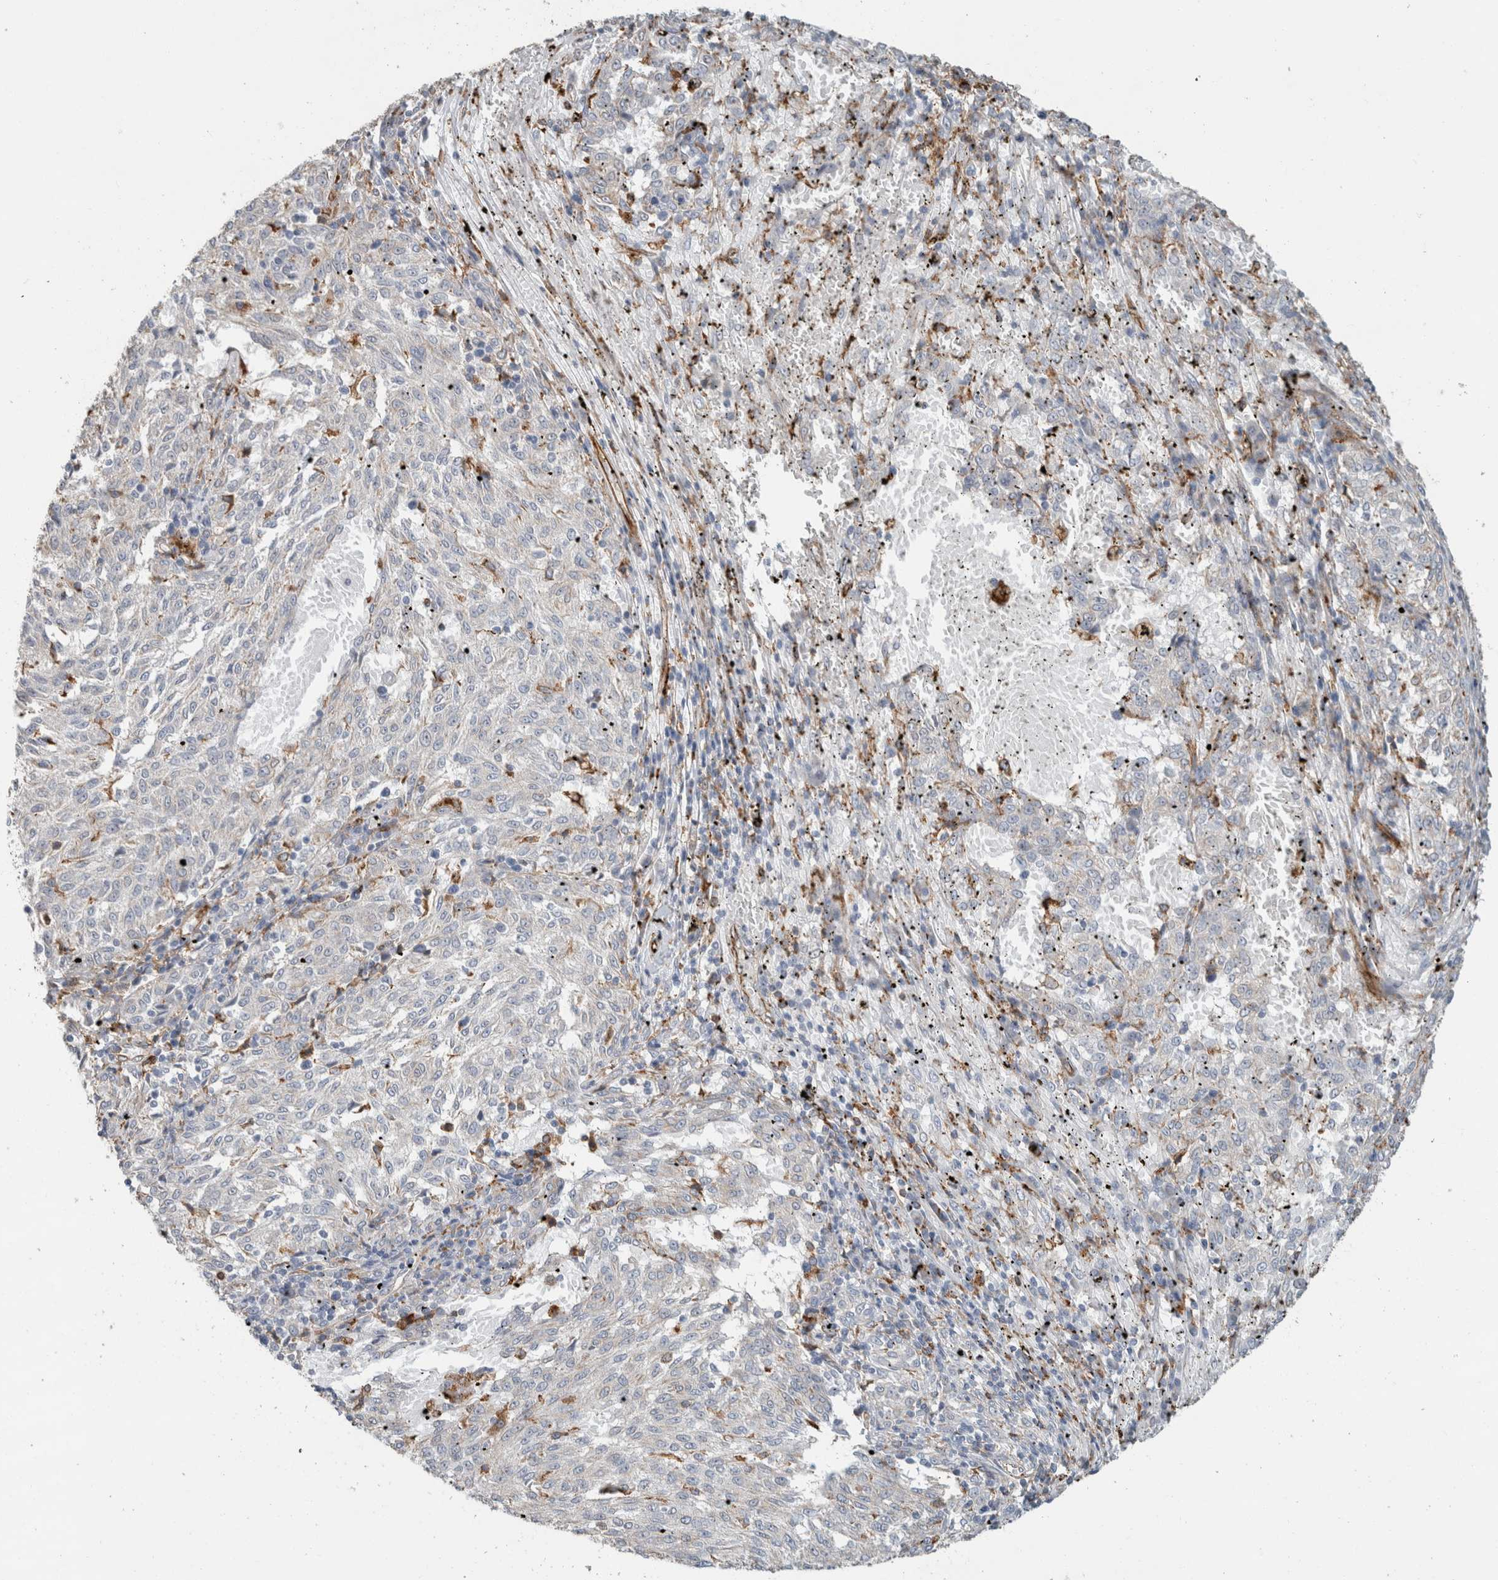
{"staining": {"intensity": "negative", "quantity": "none", "location": "none"}, "tissue": "melanoma", "cell_type": "Tumor cells", "image_type": "cancer", "snomed": [{"axis": "morphology", "description": "Malignant melanoma, NOS"}, {"axis": "topography", "description": "Skin"}], "caption": "The image demonstrates no staining of tumor cells in malignant melanoma.", "gene": "LY86", "patient": {"sex": "female", "age": 72}}